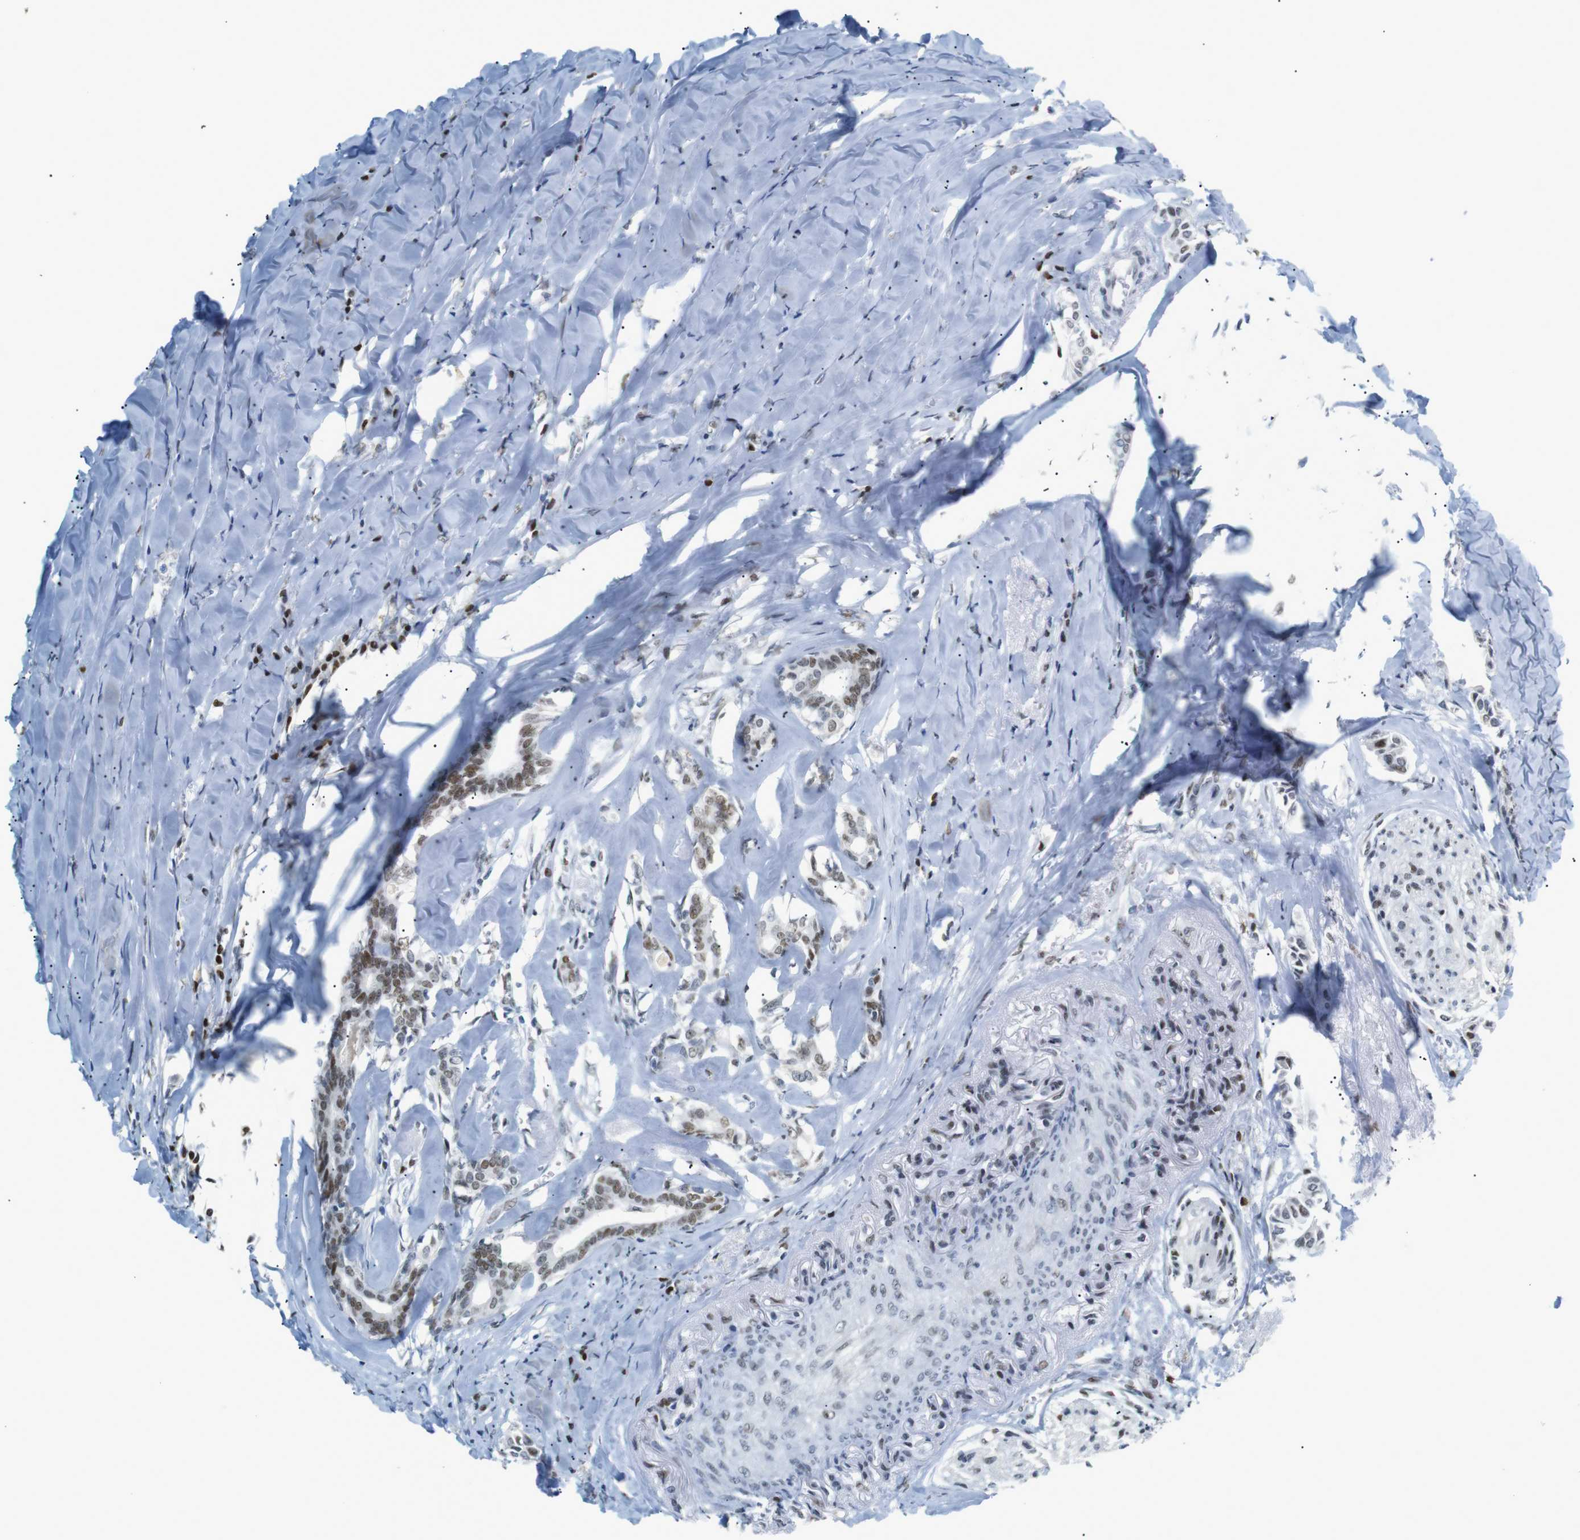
{"staining": {"intensity": "moderate", "quantity": "25%-75%", "location": "nuclear"}, "tissue": "head and neck cancer", "cell_type": "Tumor cells", "image_type": "cancer", "snomed": [{"axis": "morphology", "description": "Adenocarcinoma, NOS"}, {"axis": "topography", "description": "Salivary gland"}, {"axis": "topography", "description": "Head-Neck"}], "caption": "Adenocarcinoma (head and neck) stained with IHC exhibits moderate nuclear positivity in approximately 25%-75% of tumor cells. Nuclei are stained in blue.", "gene": "RIOX2", "patient": {"sex": "female", "age": 59}}